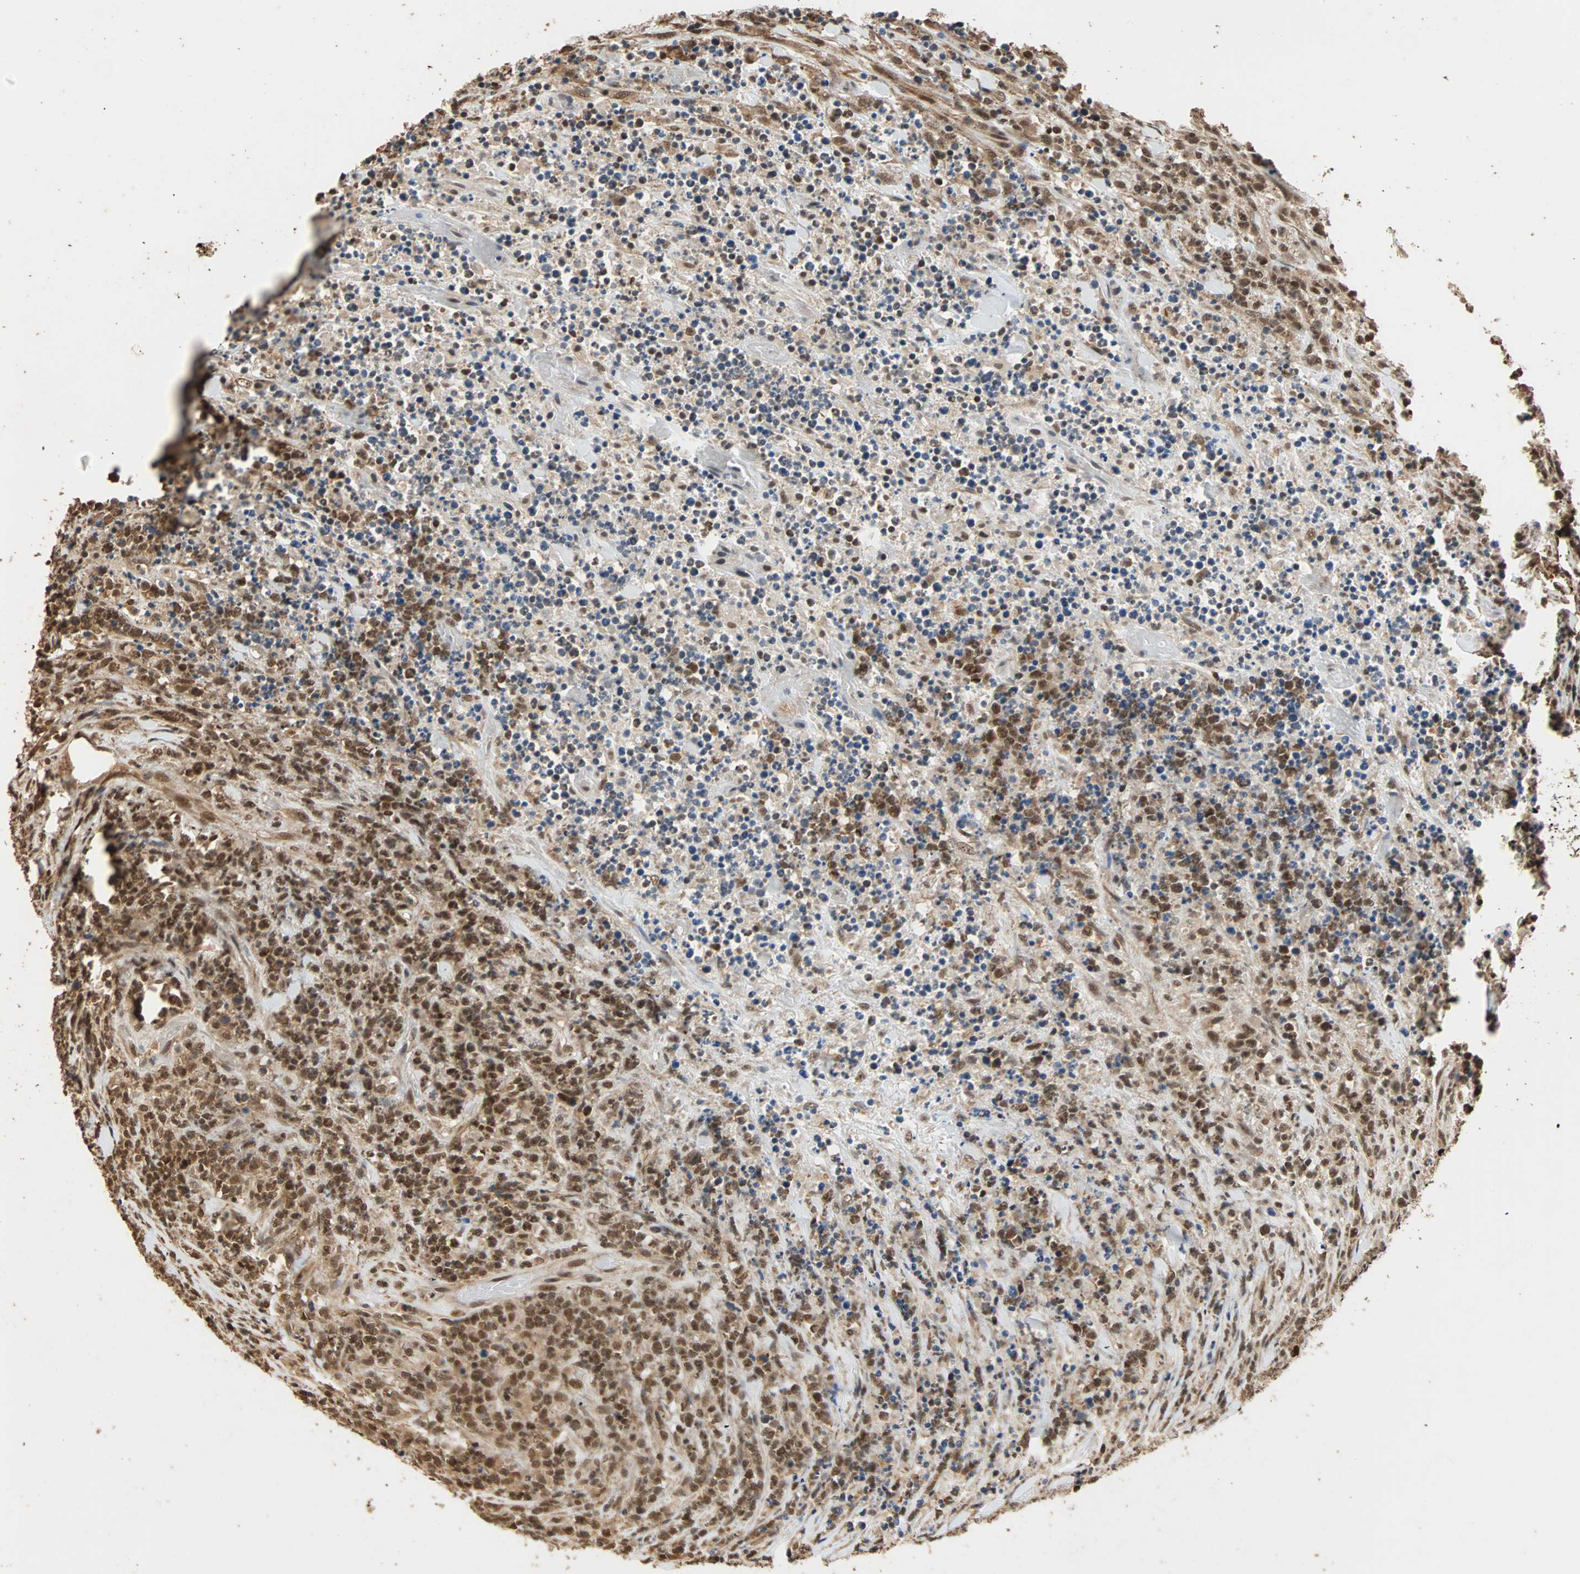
{"staining": {"intensity": "moderate", "quantity": ">75%", "location": "cytoplasmic/membranous,nuclear"}, "tissue": "lymphoma", "cell_type": "Tumor cells", "image_type": "cancer", "snomed": [{"axis": "morphology", "description": "Malignant lymphoma, non-Hodgkin's type, High grade"}, {"axis": "topography", "description": "Soft tissue"}], "caption": "An immunohistochemistry (IHC) photomicrograph of tumor tissue is shown. Protein staining in brown highlights moderate cytoplasmic/membranous and nuclear positivity in lymphoma within tumor cells. (Stains: DAB (3,3'-diaminobenzidine) in brown, nuclei in blue, Microscopy: brightfield microscopy at high magnification).", "gene": "CDC5L", "patient": {"sex": "male", "age": 18}}